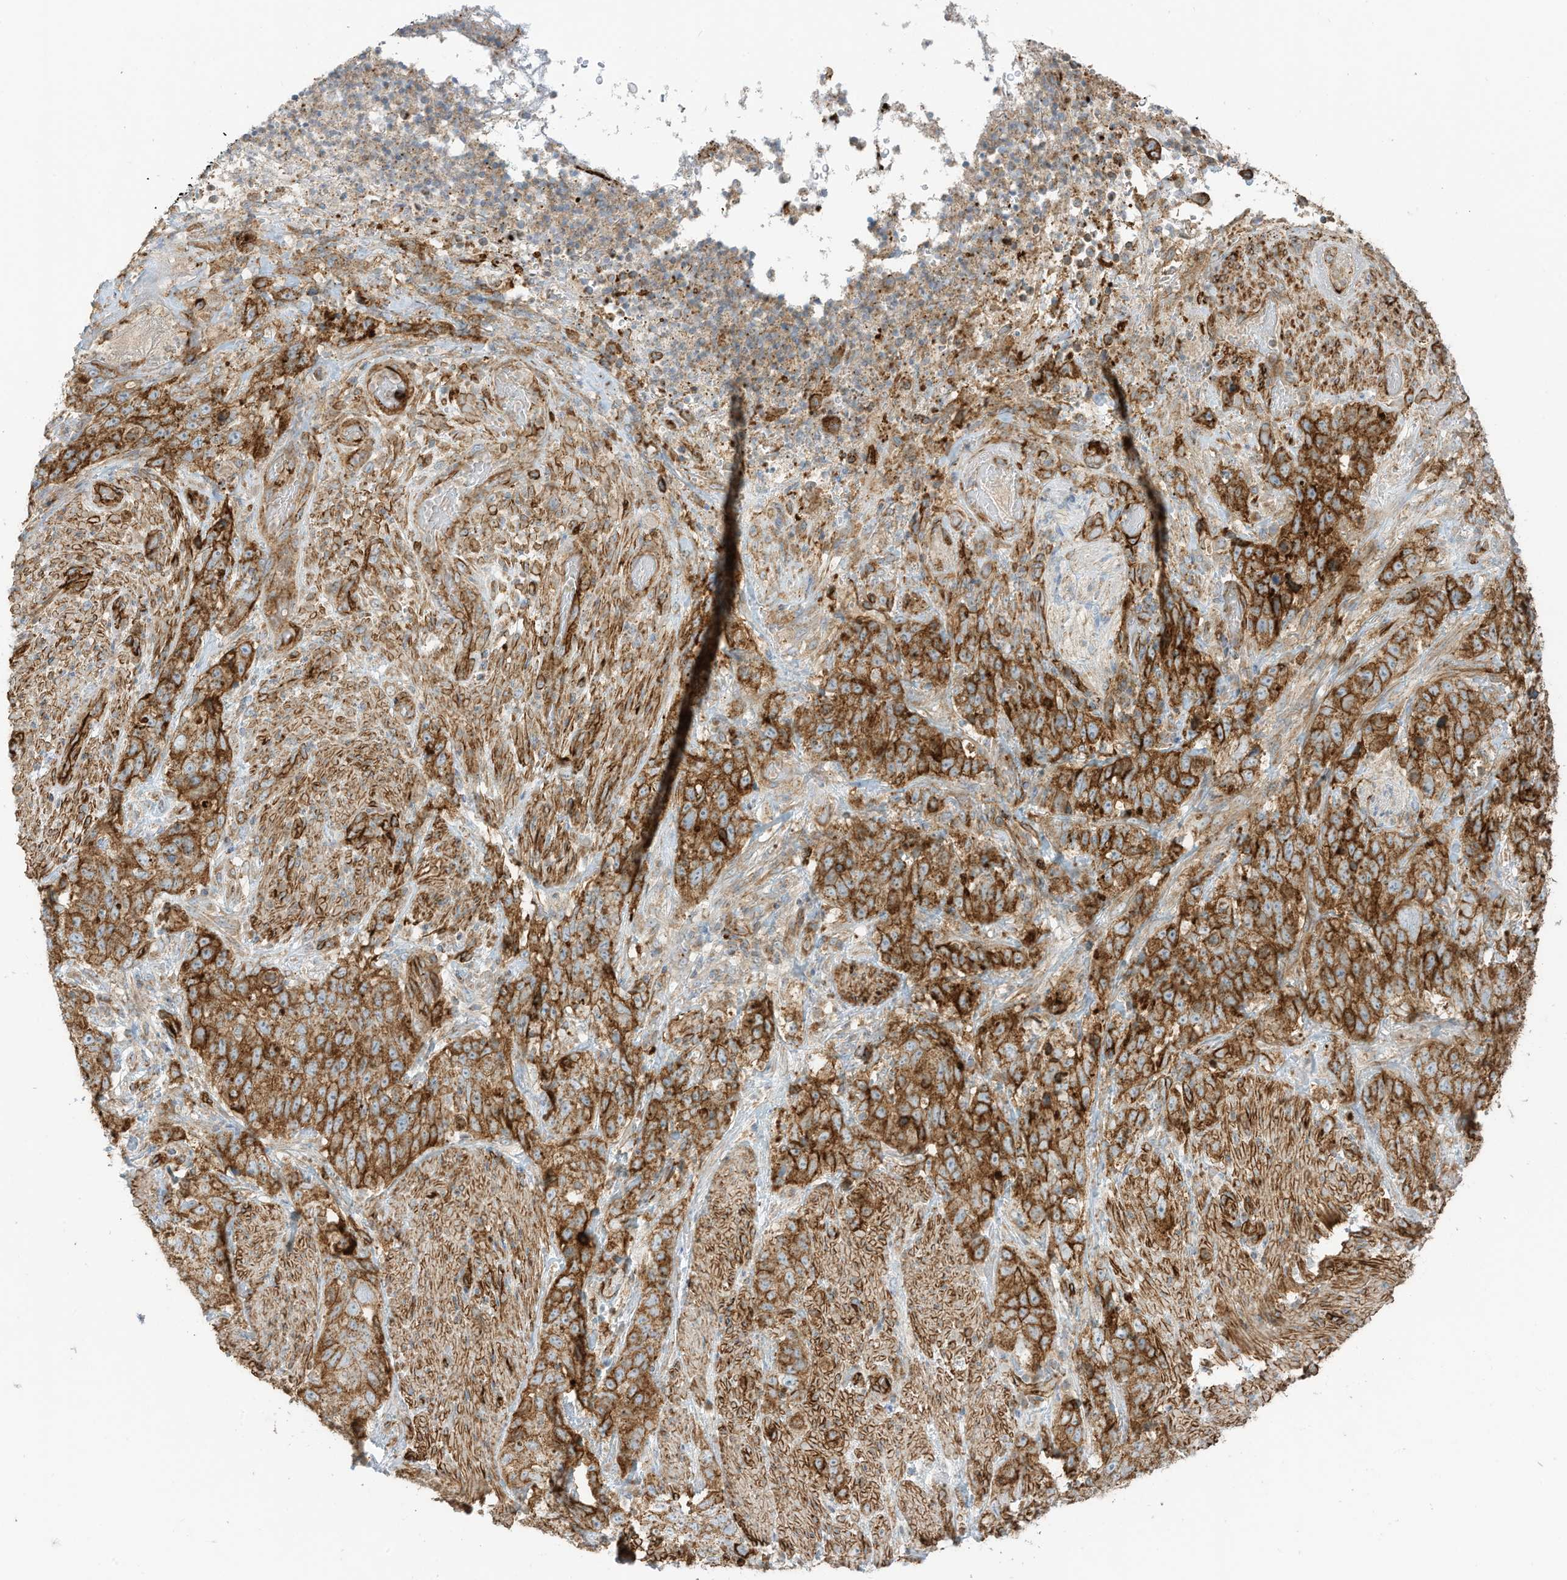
{"staining": {"intensity": "strong", "quantity": ">75%", "location": "cytoplasmic/membranous"}, "tissue": "stomach cancer", "cell_type": "Tumor cells", "image_type": "cancer", "snomed": [{"axis": "morphology", "description": "Adenocarcinoma, NOS"}, {"axis": "topography", "description": "Stomach"}], "caption": "Immunohistochemical staining of human stomach adenocarcinoma shows strong cytoplasmic/membranous protein expression in about >75% of tumor cells. (Brightfield microscopy of DAB IHC at high magnification).", "gene": "ABCB7", "patient": {"sex": "male", "age": 48}}